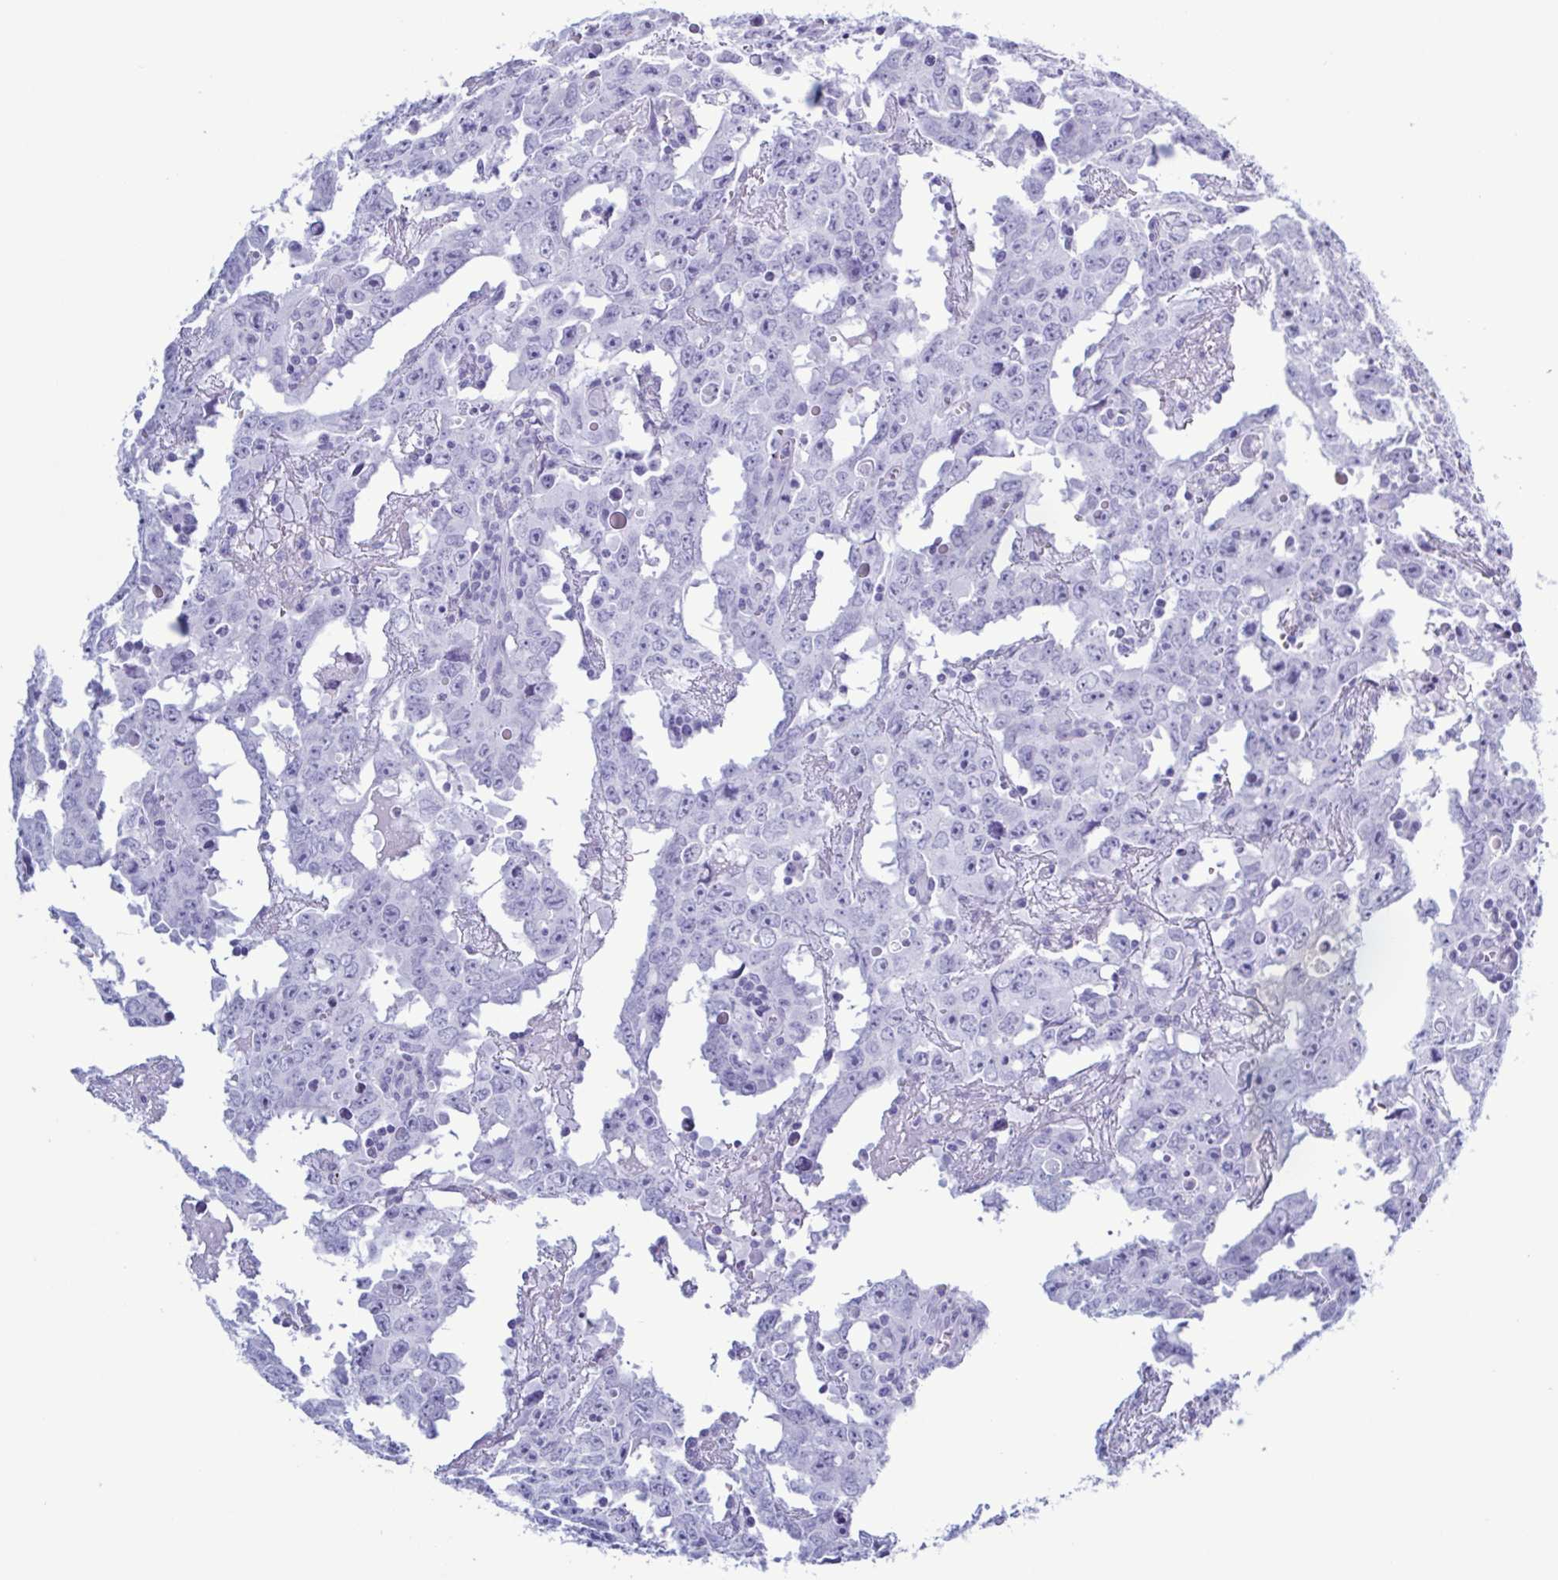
{"staining": {"intensity": "negative", "quantity": "none", "location": "none"}, "tissue": "testis cancer", "cell_type": "Tumor cells", "image_type": "cancer", "snomed": [{"axis": "morphology", "description": "Carcinoma, Embryonal, NOS"}, {"axis": "topography", "description": "Testis"}], "caption": "The photomicrograph shows no staining of tumor cells in testis cancer (embryonal carcinoma).", "gene": "LTF", "patient": {"sex": "male", "age": 22}}